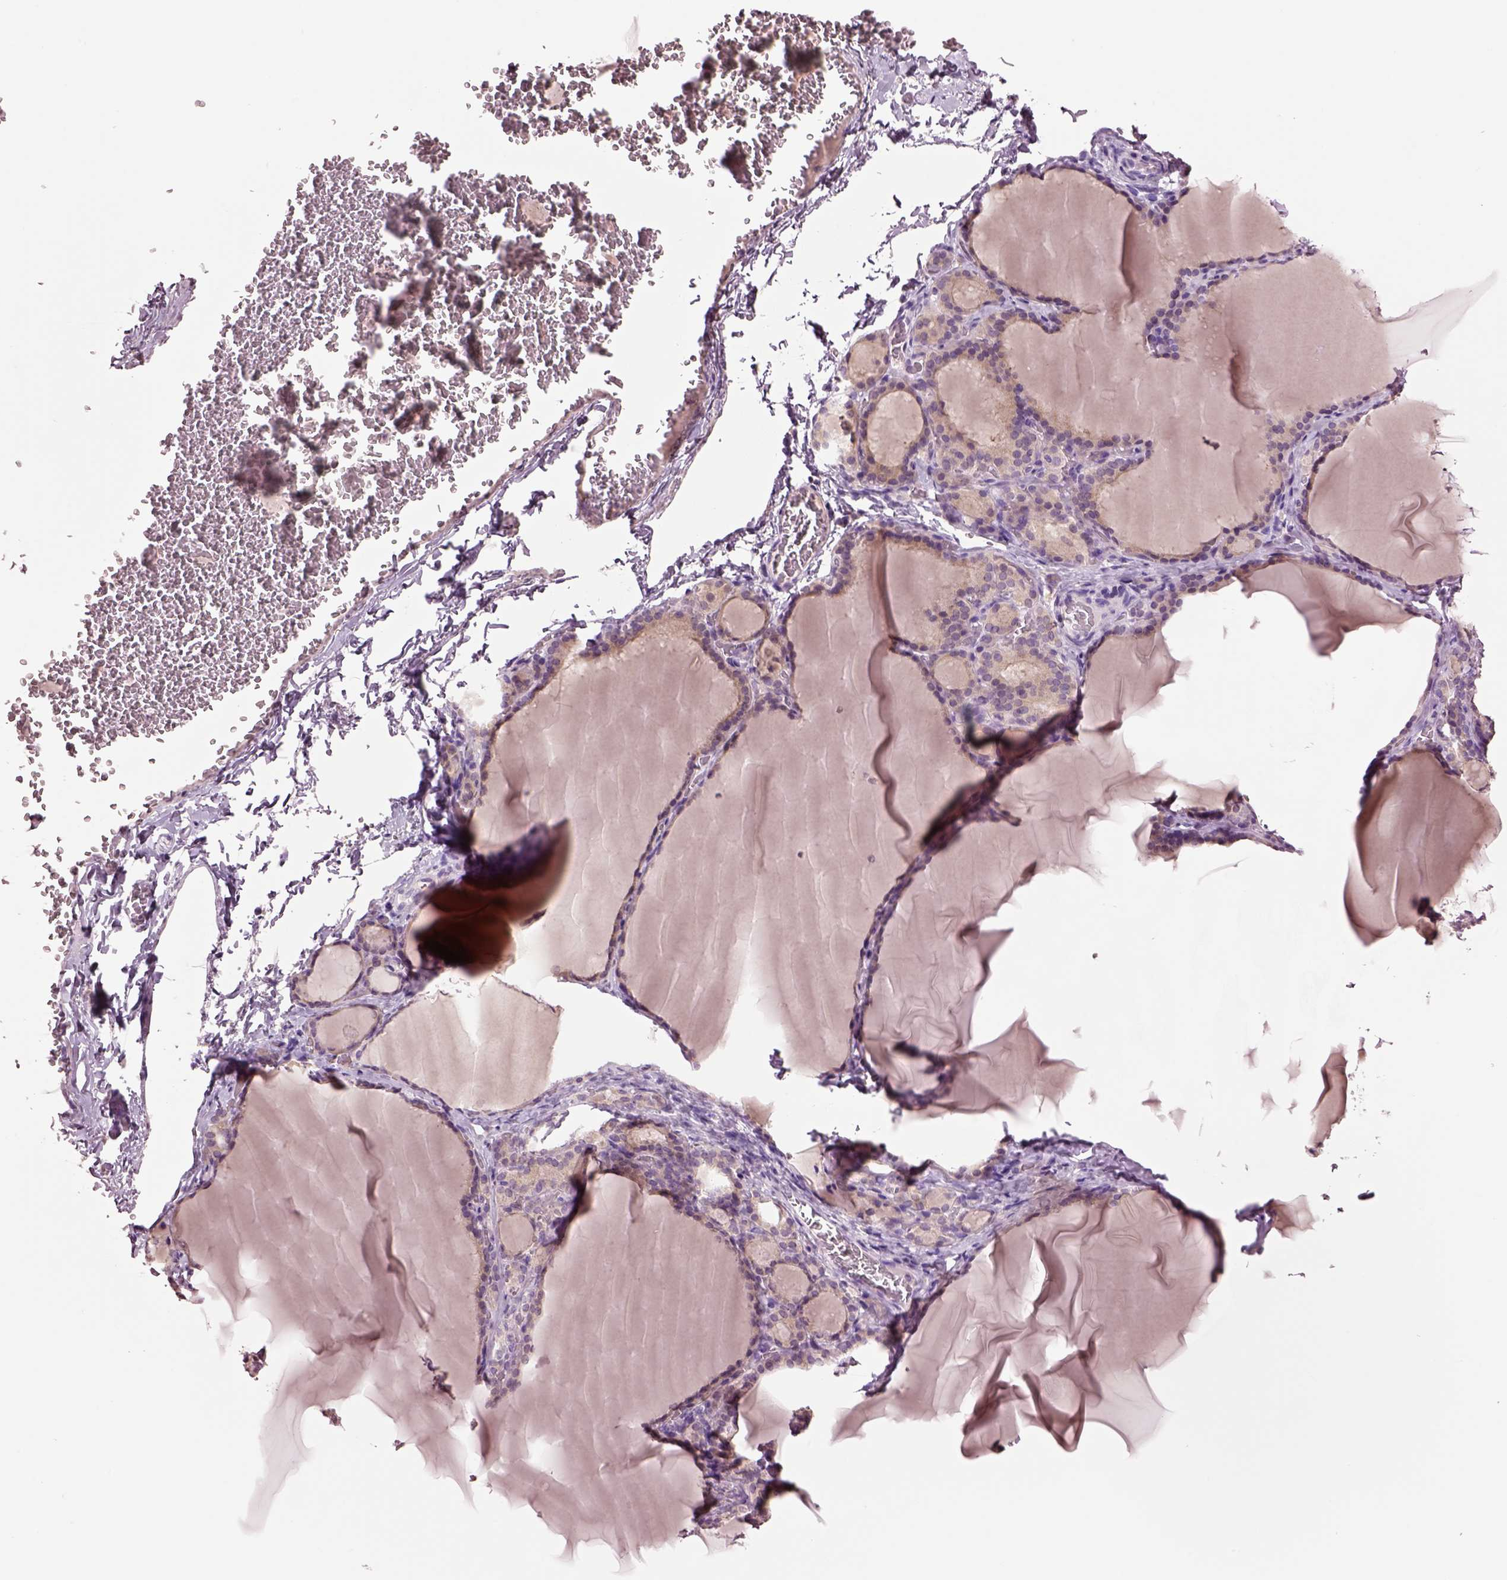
{"staining": {"intensity": "weak", "quantity": ">75%", "location": "cytoplasmic/membranous"}, "tissue": "thyroid gland", "cell_type": "Glandular cells", "image_type": "normal", "snomed": [{"axis": "morphology", "description": "Normal tissue, NOS"}, {"axis": "morphology", "description": "Hyperplasia, NOS"}, {"axis": "topography", "description": "Thyroid gland"}], "caption": "IHC of benign human thyroid gland demonstrates low levels of weak cytoplasmic/membranous staining in approximately >75% of glandular cells. The staining is performed using DAB brown chromogen to label protein expression. The nuclei are counter-stained blue using hematoxylin.", "gene": "CLPSL1", "patient": {"sex": "female", "age": 27}}